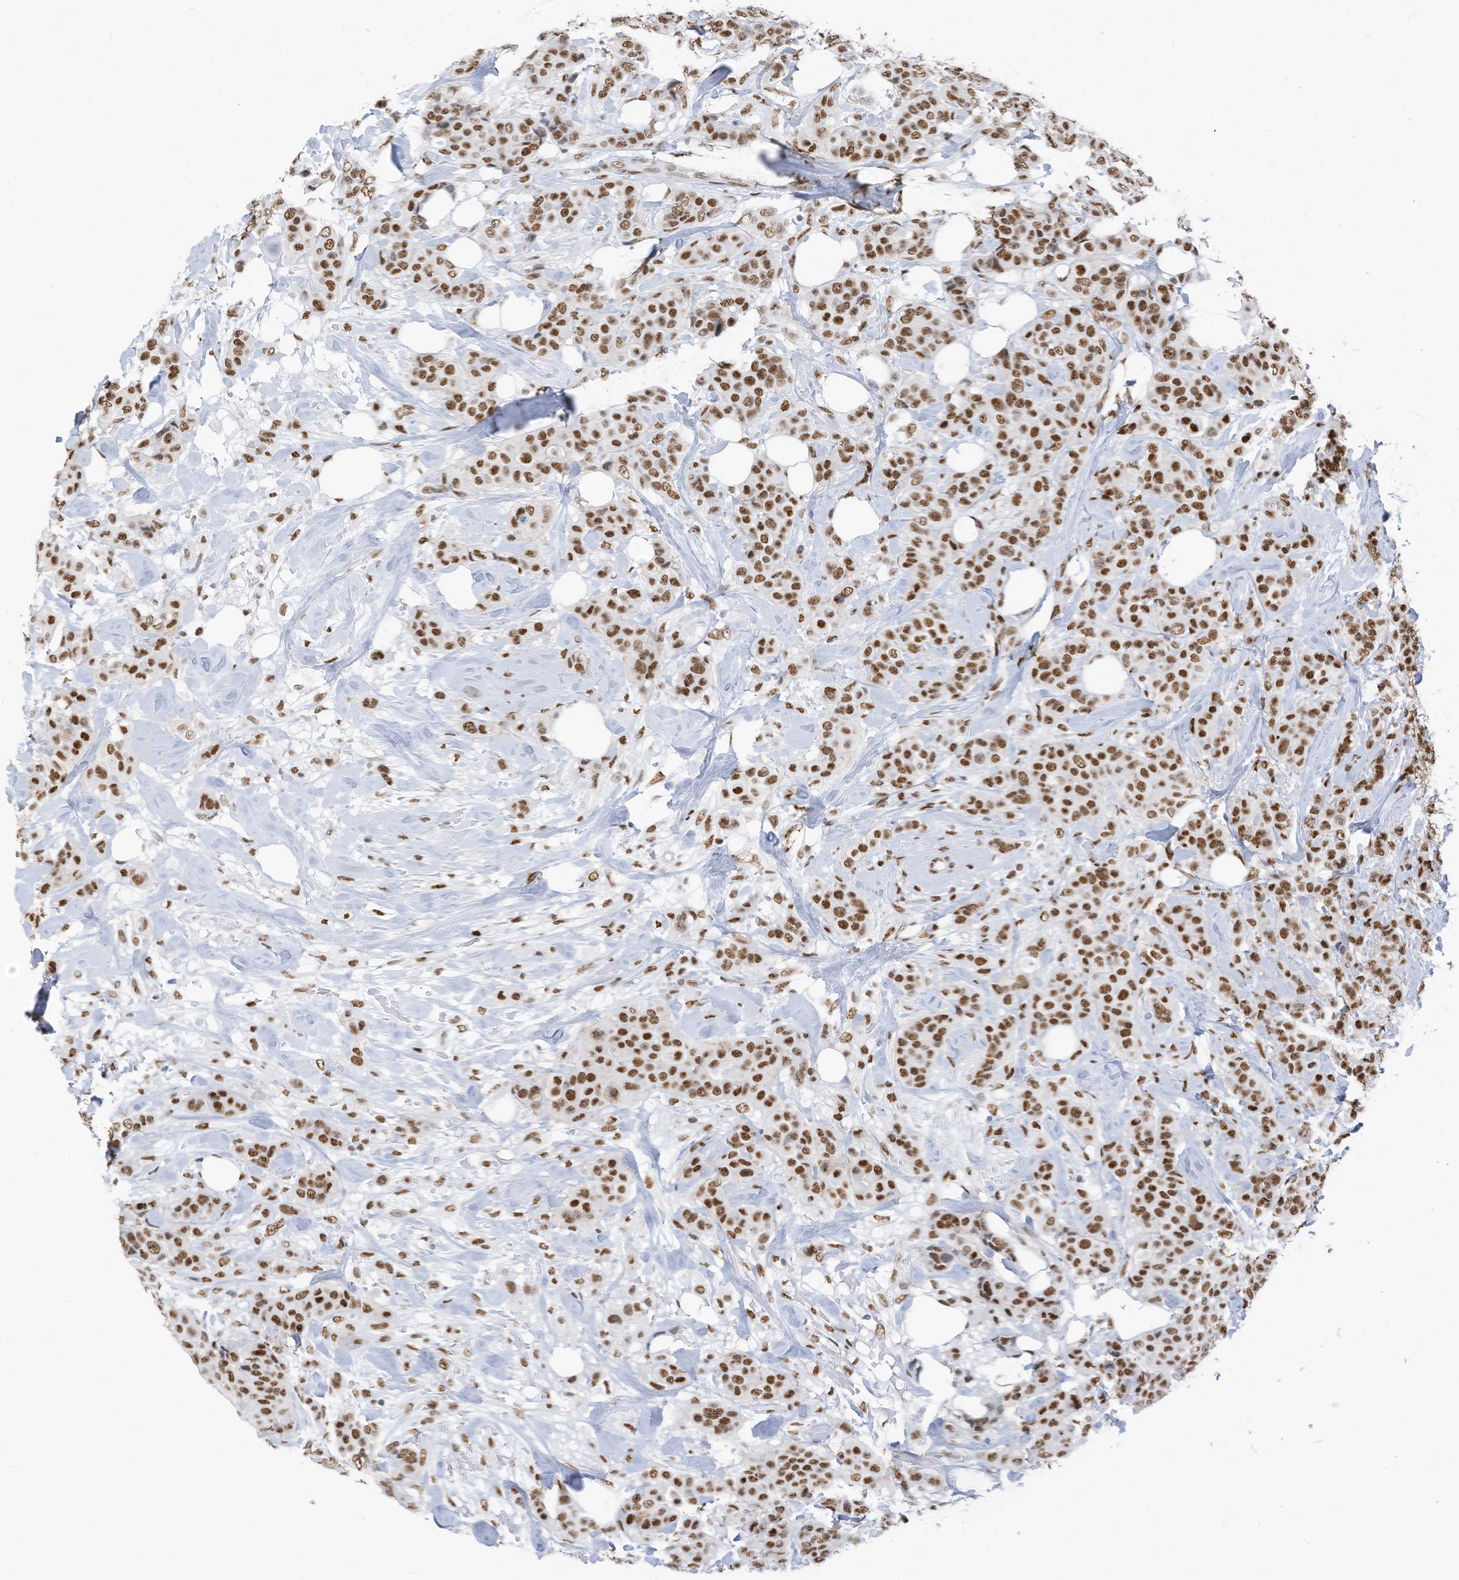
{"staining": {"intensity": "moderate", "quantity": ">75%", "location": "nuclear"}, "tissue": "breast cancer", "cell_type": "Tumor cells", "image_type": "cancer", "snomed": [{"axis": "morphology", "description": "Lobular carcinoma"}, {"axis": "topography", "description": "Breast"}], "caption": "Moderate nuclear protein expression is appreciated in about >75% of tumor cells in breast cancer (lobular carcinoma). The staining was performed using DAB (3,3'-diaminobenzidine) to visualize the protein expression in brown, while the nuclei were stained in blue with hematoxylin (Magnification: 20x).", "gene": "KHSRP", "patient": {"sex": "female", "age": 51}}